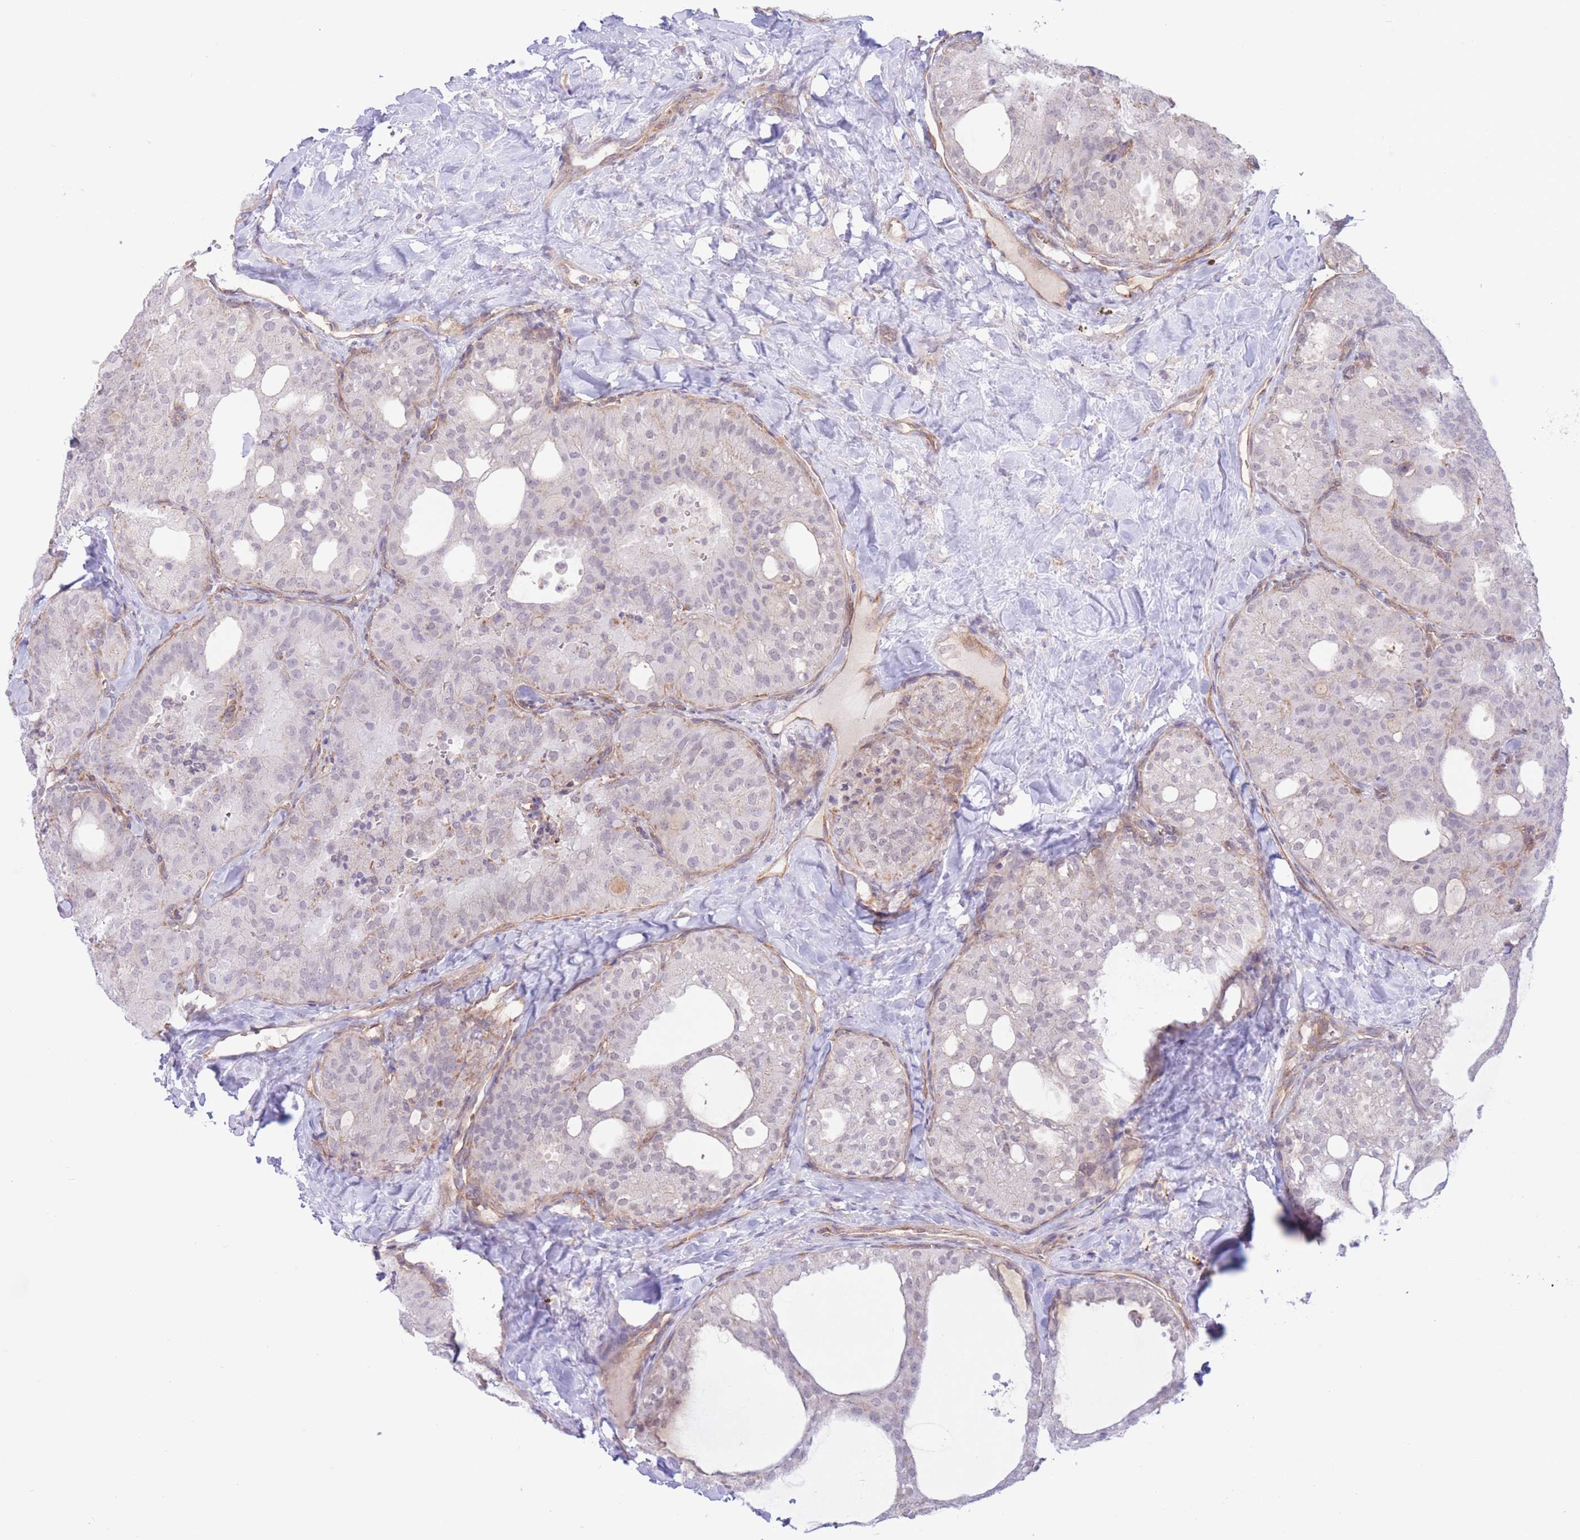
{"staining": {"intensity": "negative", "quantity": "none", "location": "none"}, "tissue": "thyroid cancer", "cell_type": "Tumor cells", "image_type": "cancer", "snomed": [{"axis": "morphology", "description": "Follicular adenoma carcinoma, NOS"}, {"axis": "topography", "description": "Thyroid gland"}], "caption": "DAB (3,3'-diaminobenzidine) immunohistochemical staining of thyroid cancer (follicular adenoma carcinoma) reveals no significant expression in tumor cells.", "gene": "MRPS31", "patient": {"sex": "male", "age": 75}}